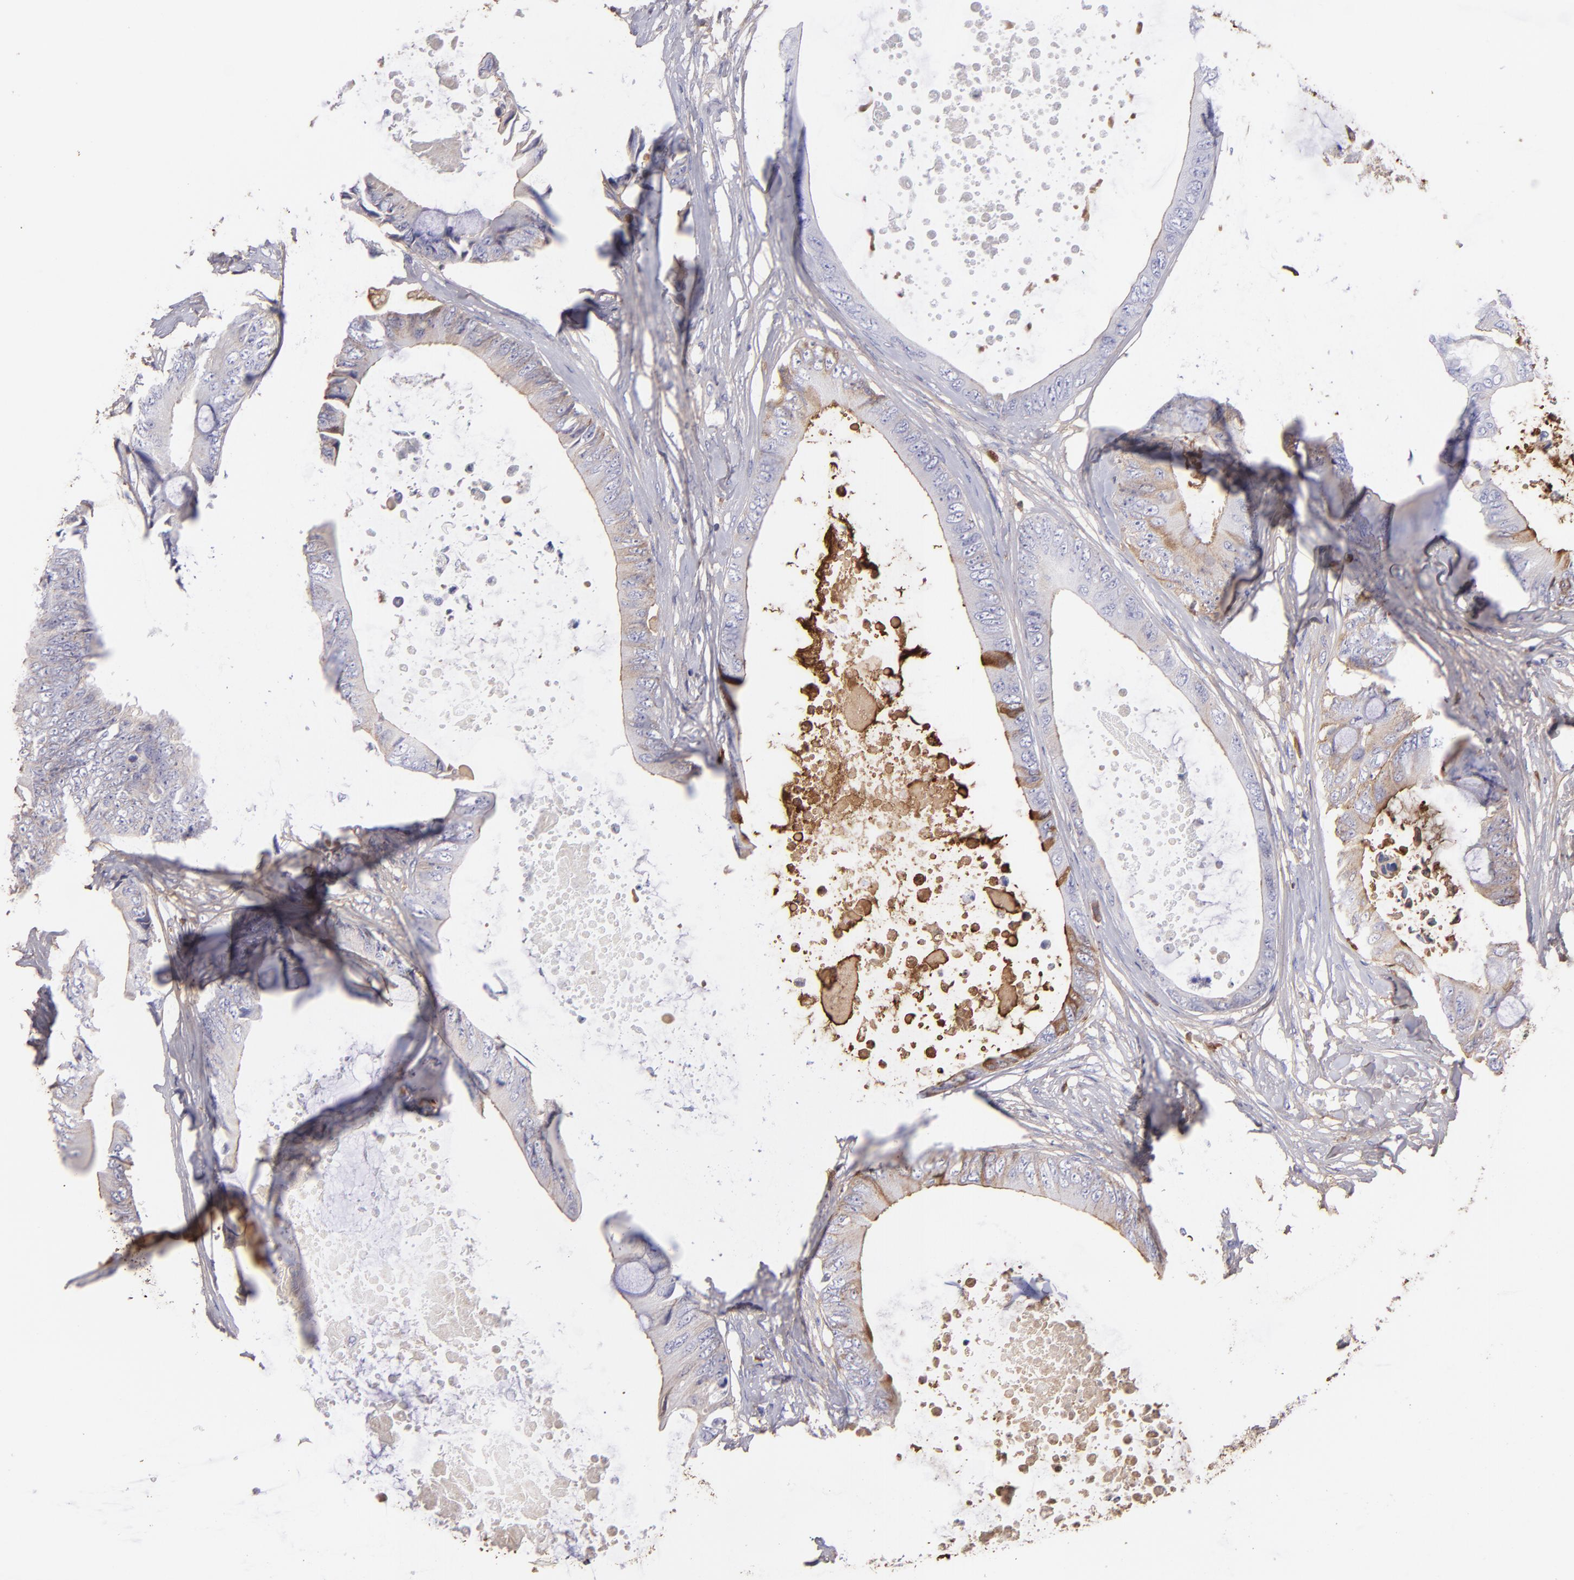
{"staining": {"intensity": "moderate", "quantity": "<25%", "location": "cytoplasmic/membranous"}, "tissue": "colorectal cancer", "cell_type": "Tumor cells", "image_type": "cancer", "snomed": [{"axis": "morphology", "description": "Normal tissue, NOS"}, {"axis": "morphology", "description": "Adenocarcinoma, NOS"}, {"axis": "topography", "description": "Rectum"}, {"axis": "topography", "description": "Peripheral nerve tissue"}], "caption": "The immunohistochemical stain labels moderate cytoplasmic/membranous staining in tumor cells of colorectal cancer tissue.", "gene": "FGB", "patient": {"sex": "female", "age": 77}}